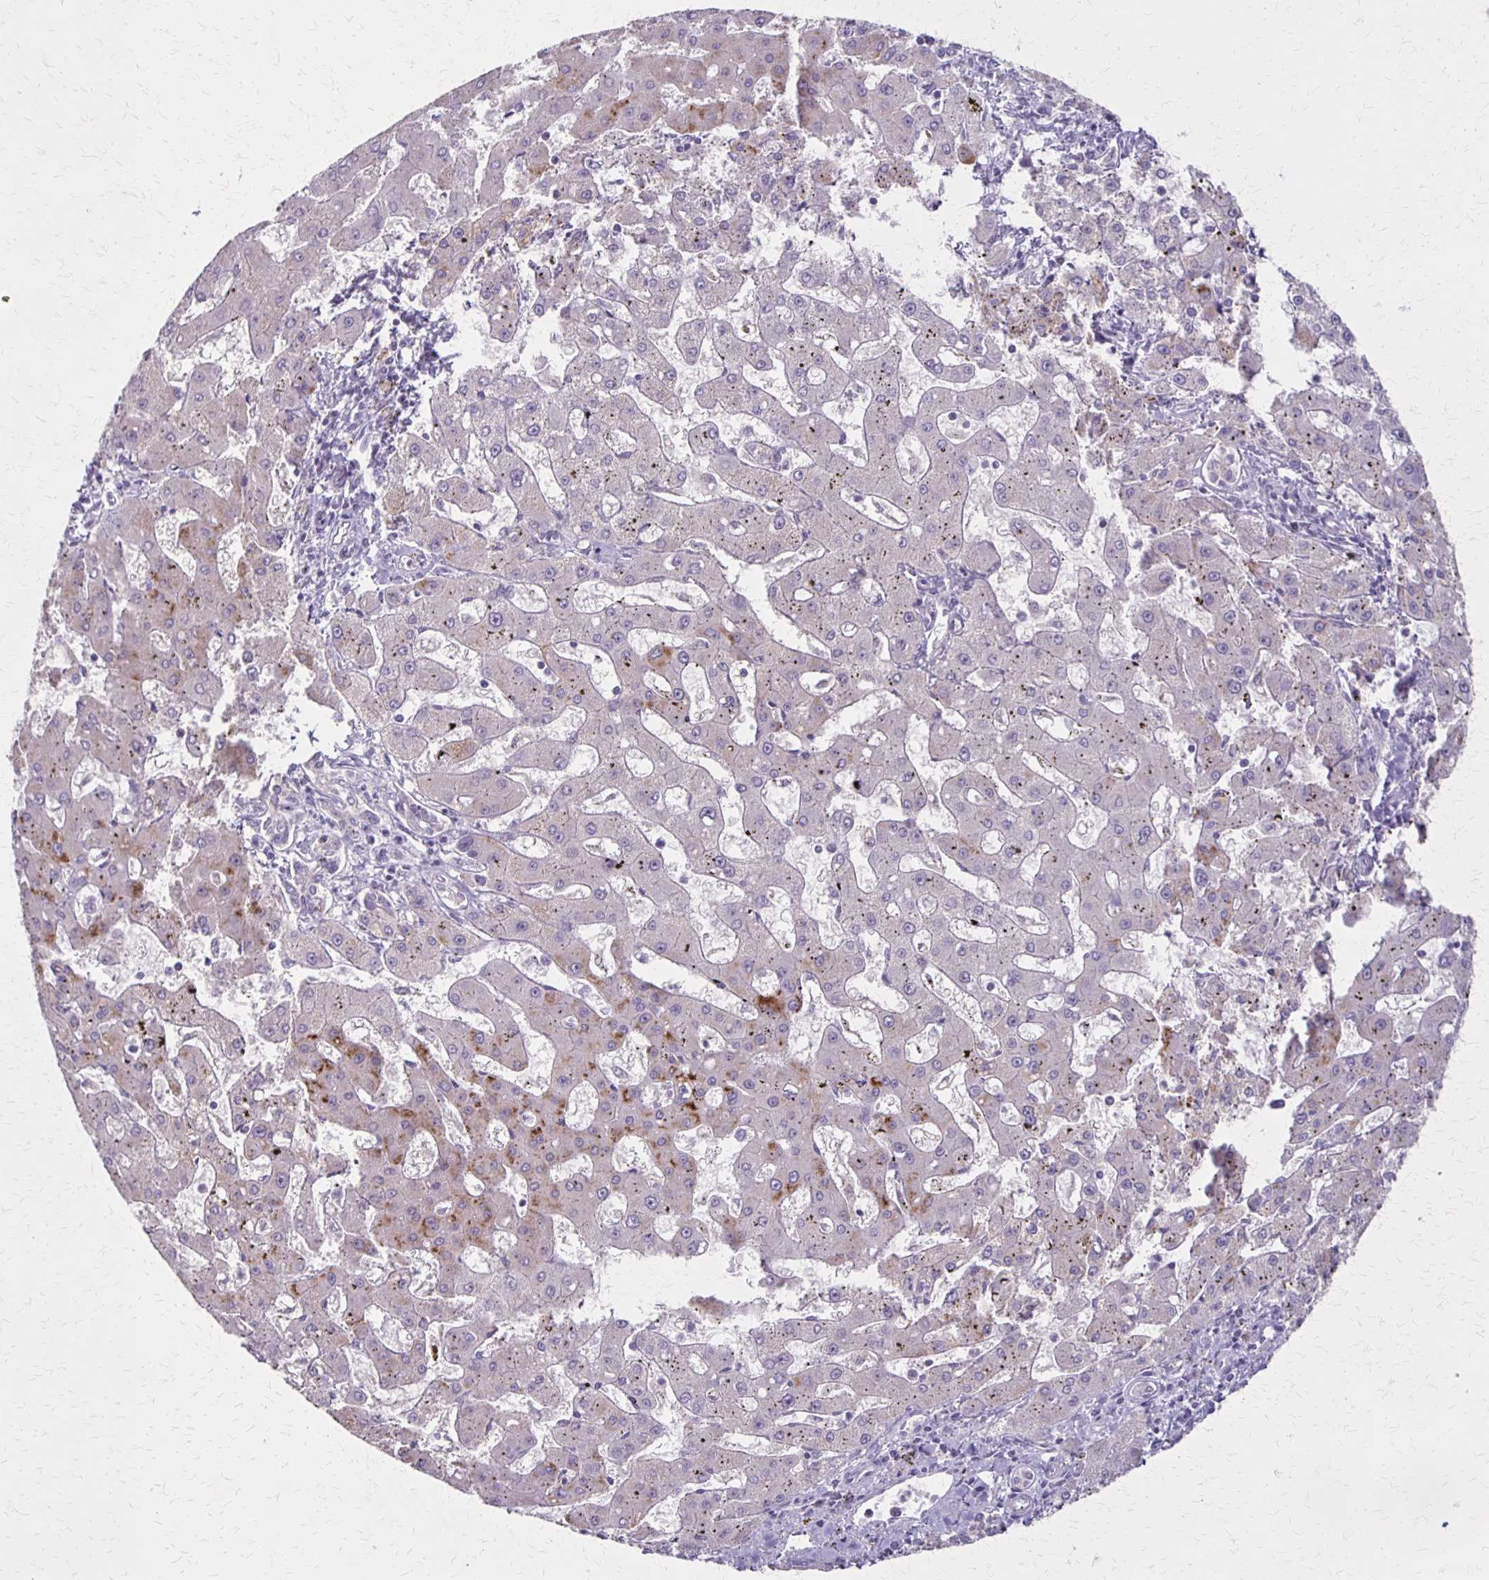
{"staining": {"intensity": "moderate", "quantity": "<25%", "location": "cytoplasmic/membranous"}, "tissue": "liver cancer", "cell_type": "Tumor cells", "image_type": "cancer", "snomed": [{"axis": "morphology", "description": "Carcinoma, Hepatocellular, NOS"}, {"axis": "topography", "description": "Liver"}], "caption": "IHC histopathology image of neoplastic tissue: human liver cancer stained using IHC reveals low levels of moderate protein expression localized specifically in the cytoplasmic/membranous of tumor cells, appearing as a cytoplasmic/membranous brown color.", "gene": "SLC35E2B", "patient": {"sex": "male", "age": 67}}